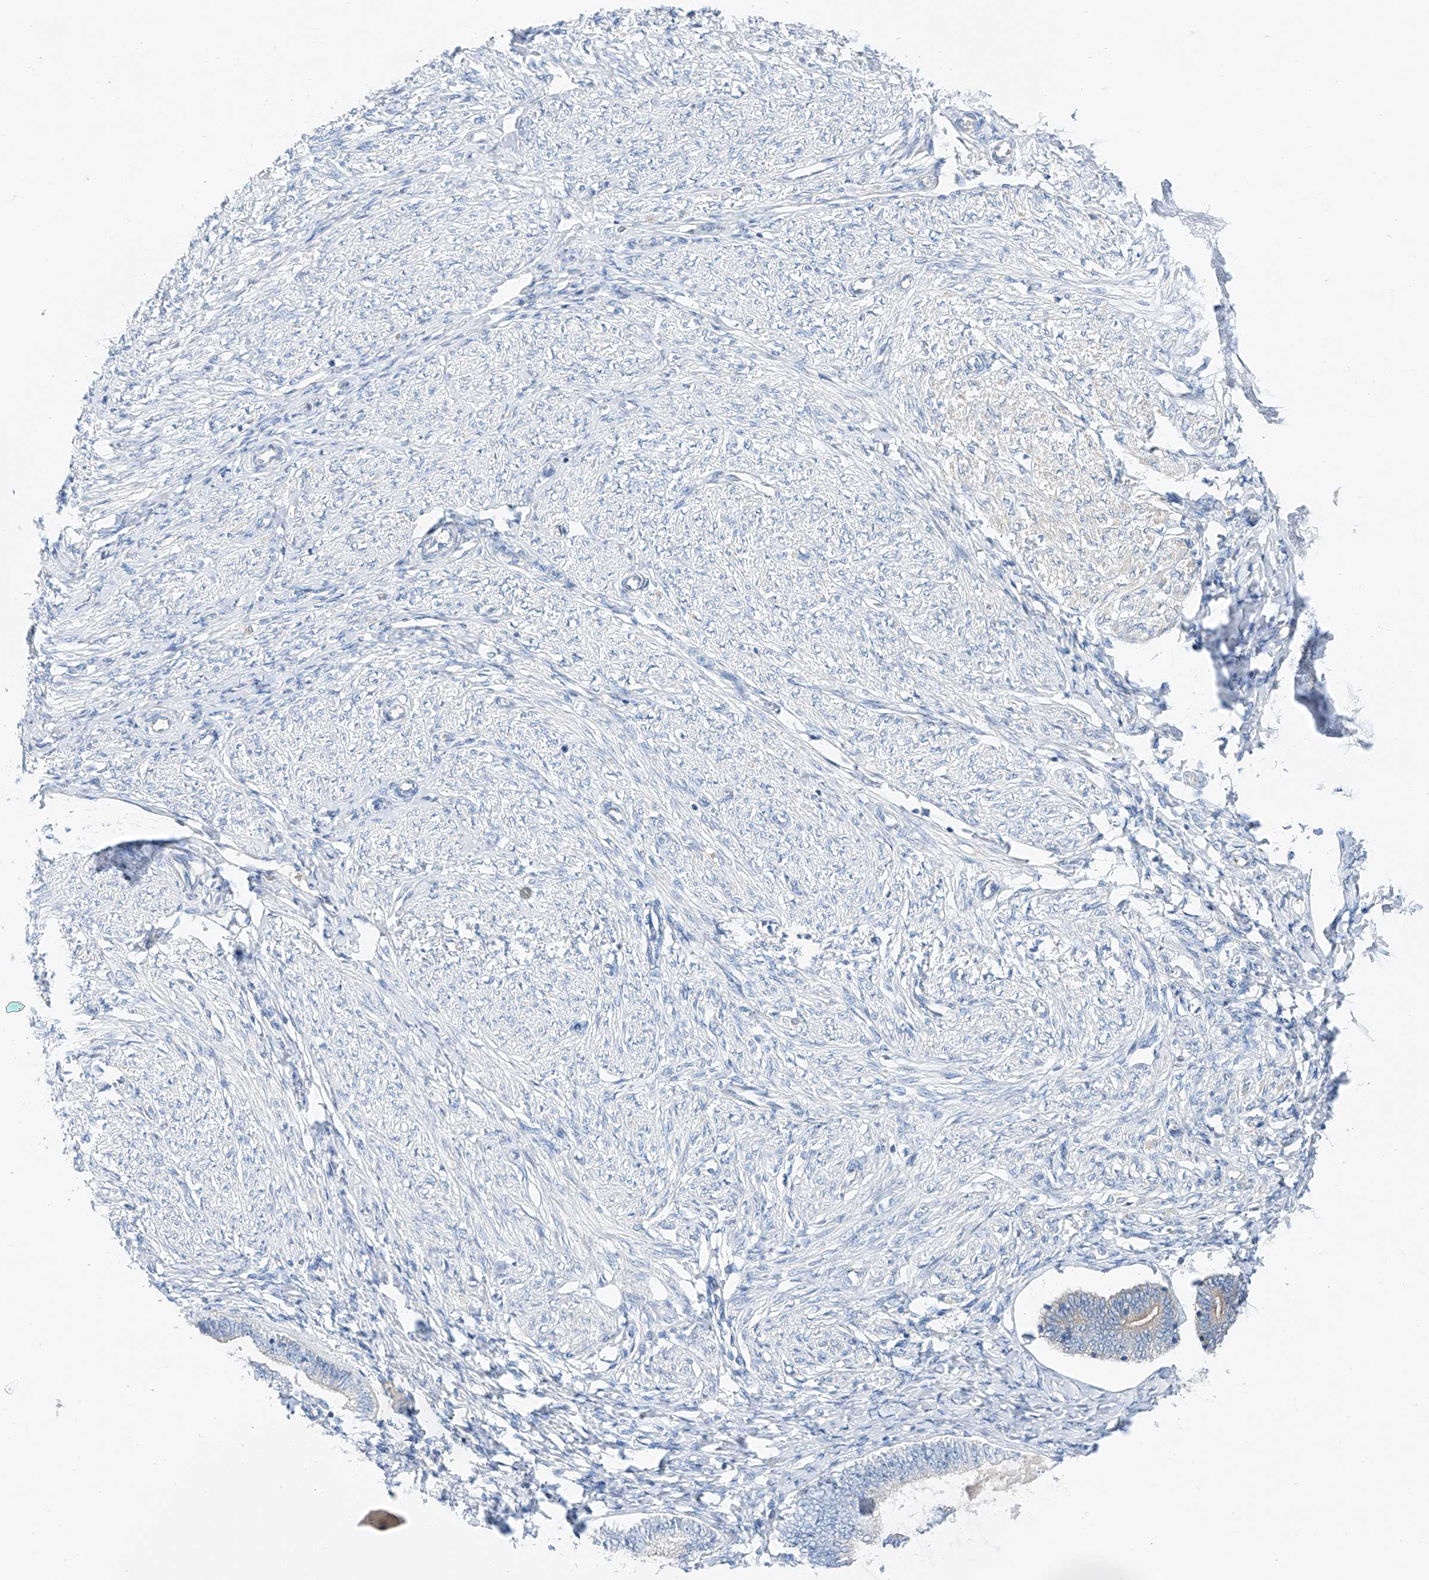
{"staining": {"intensity": "negative", "quantity": "none", "location": "none"}, "tissue": "endometrium", "cell_type": "Cells in endometrial stroma", "image_type": "normal", "snomed": [{"axis": "morphology", "description": "Normal tissue, NOS"}, {"axis": "topography", "description": "Endometrium"}], "caption": "Human endometrium stained for a protein using immunohistochemistry shows no expression in cells in endometrial stroma.", "gene": "CLDND1", "patient": {"sex": "female", "age": 72}}